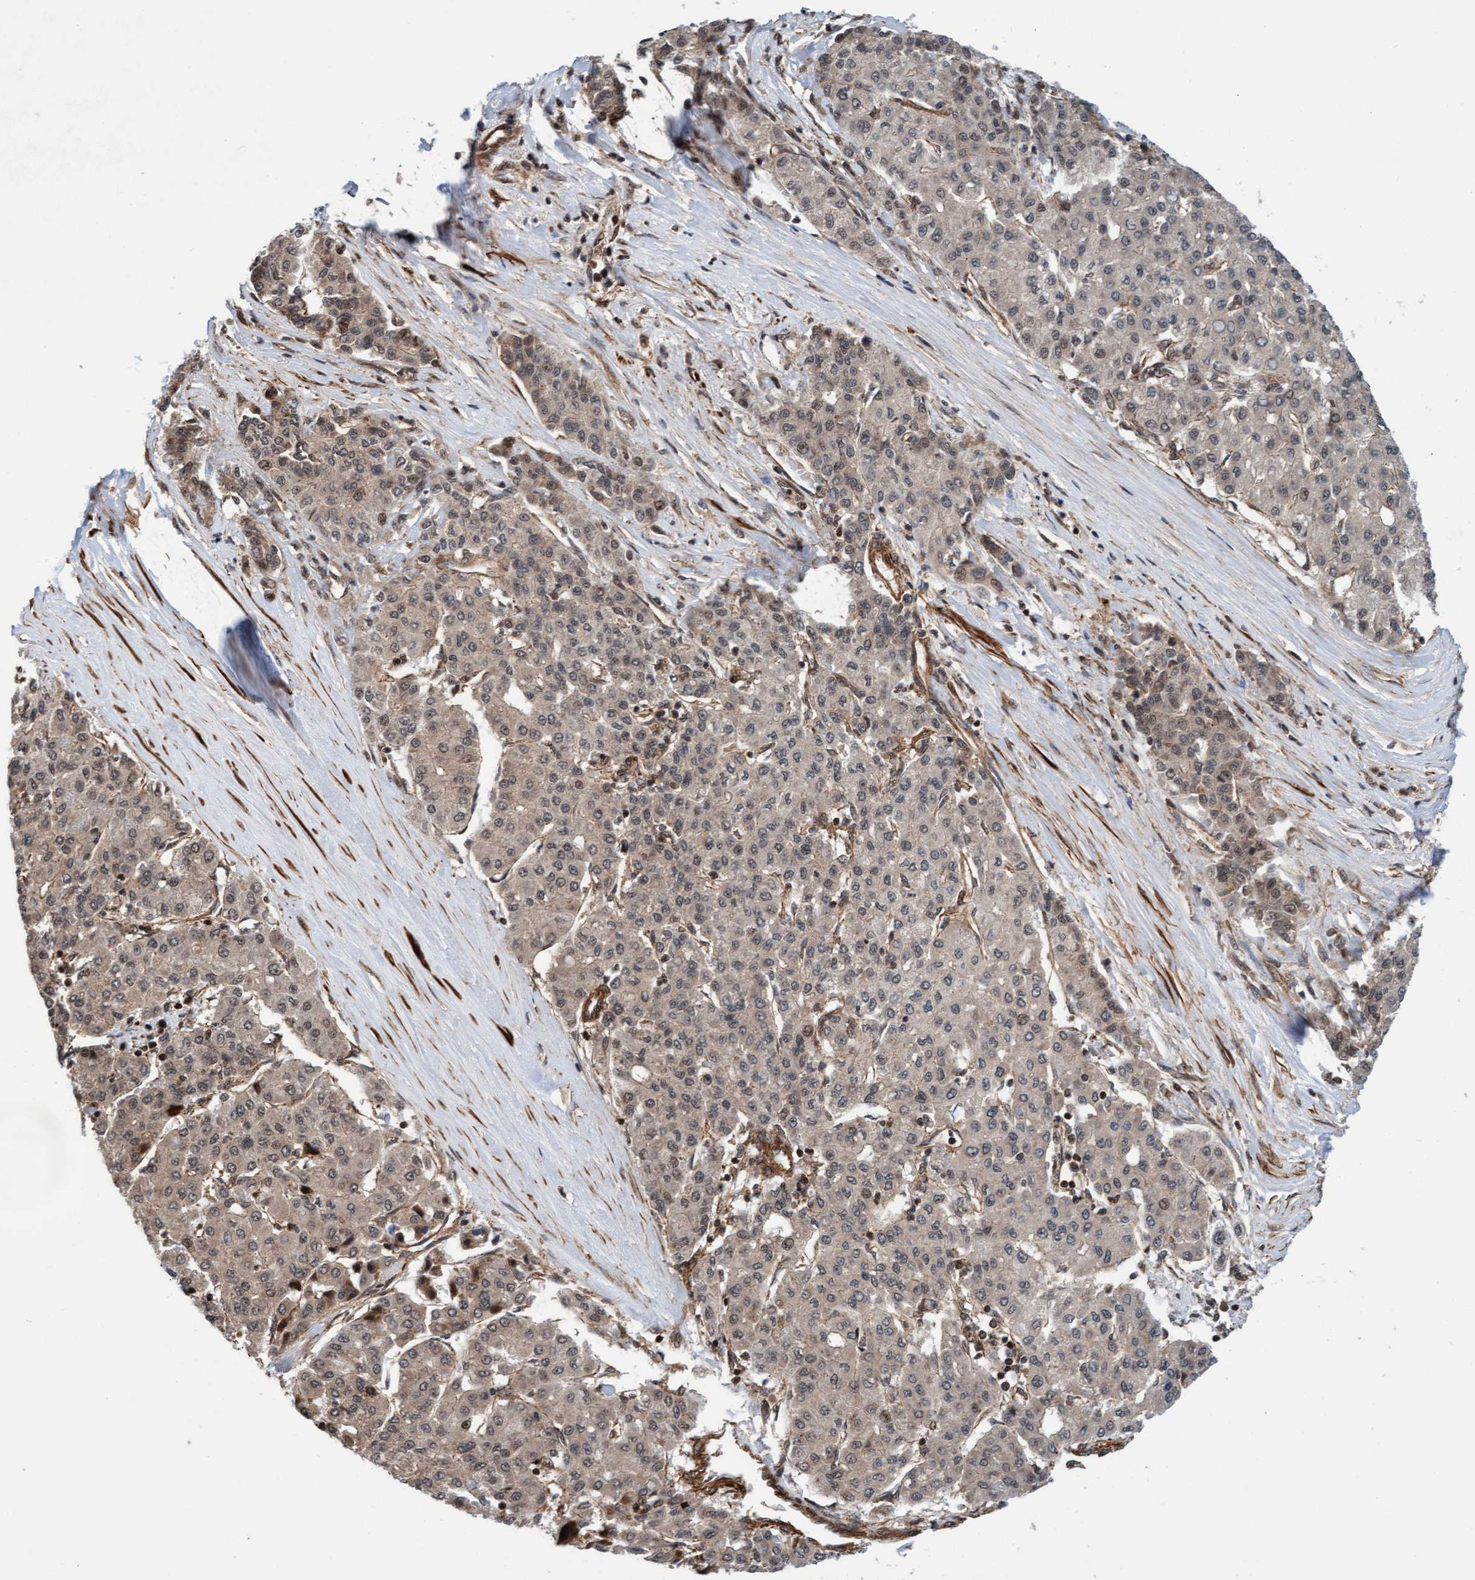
{"staining": {"intensity": "weak", "quantity": "<25%", "location": "cytoplasmic/membranous"}, "tissue": "liver cancer", "cell_type": "Tumor cells", "image_type": "cancer", "snomed": [{"axis": "morphology", "description": "Carcinoma, Hepatocellular, NOS"}, {"axis": "topography", "description": "Liver"}], "caption": "This is an immunohistochemistry image of human hepatocellular carcinoma (liver). There is no positivity in tumor cells.", "gene": "STXBP4", "patient": {"sex": "male", "age": 65}}